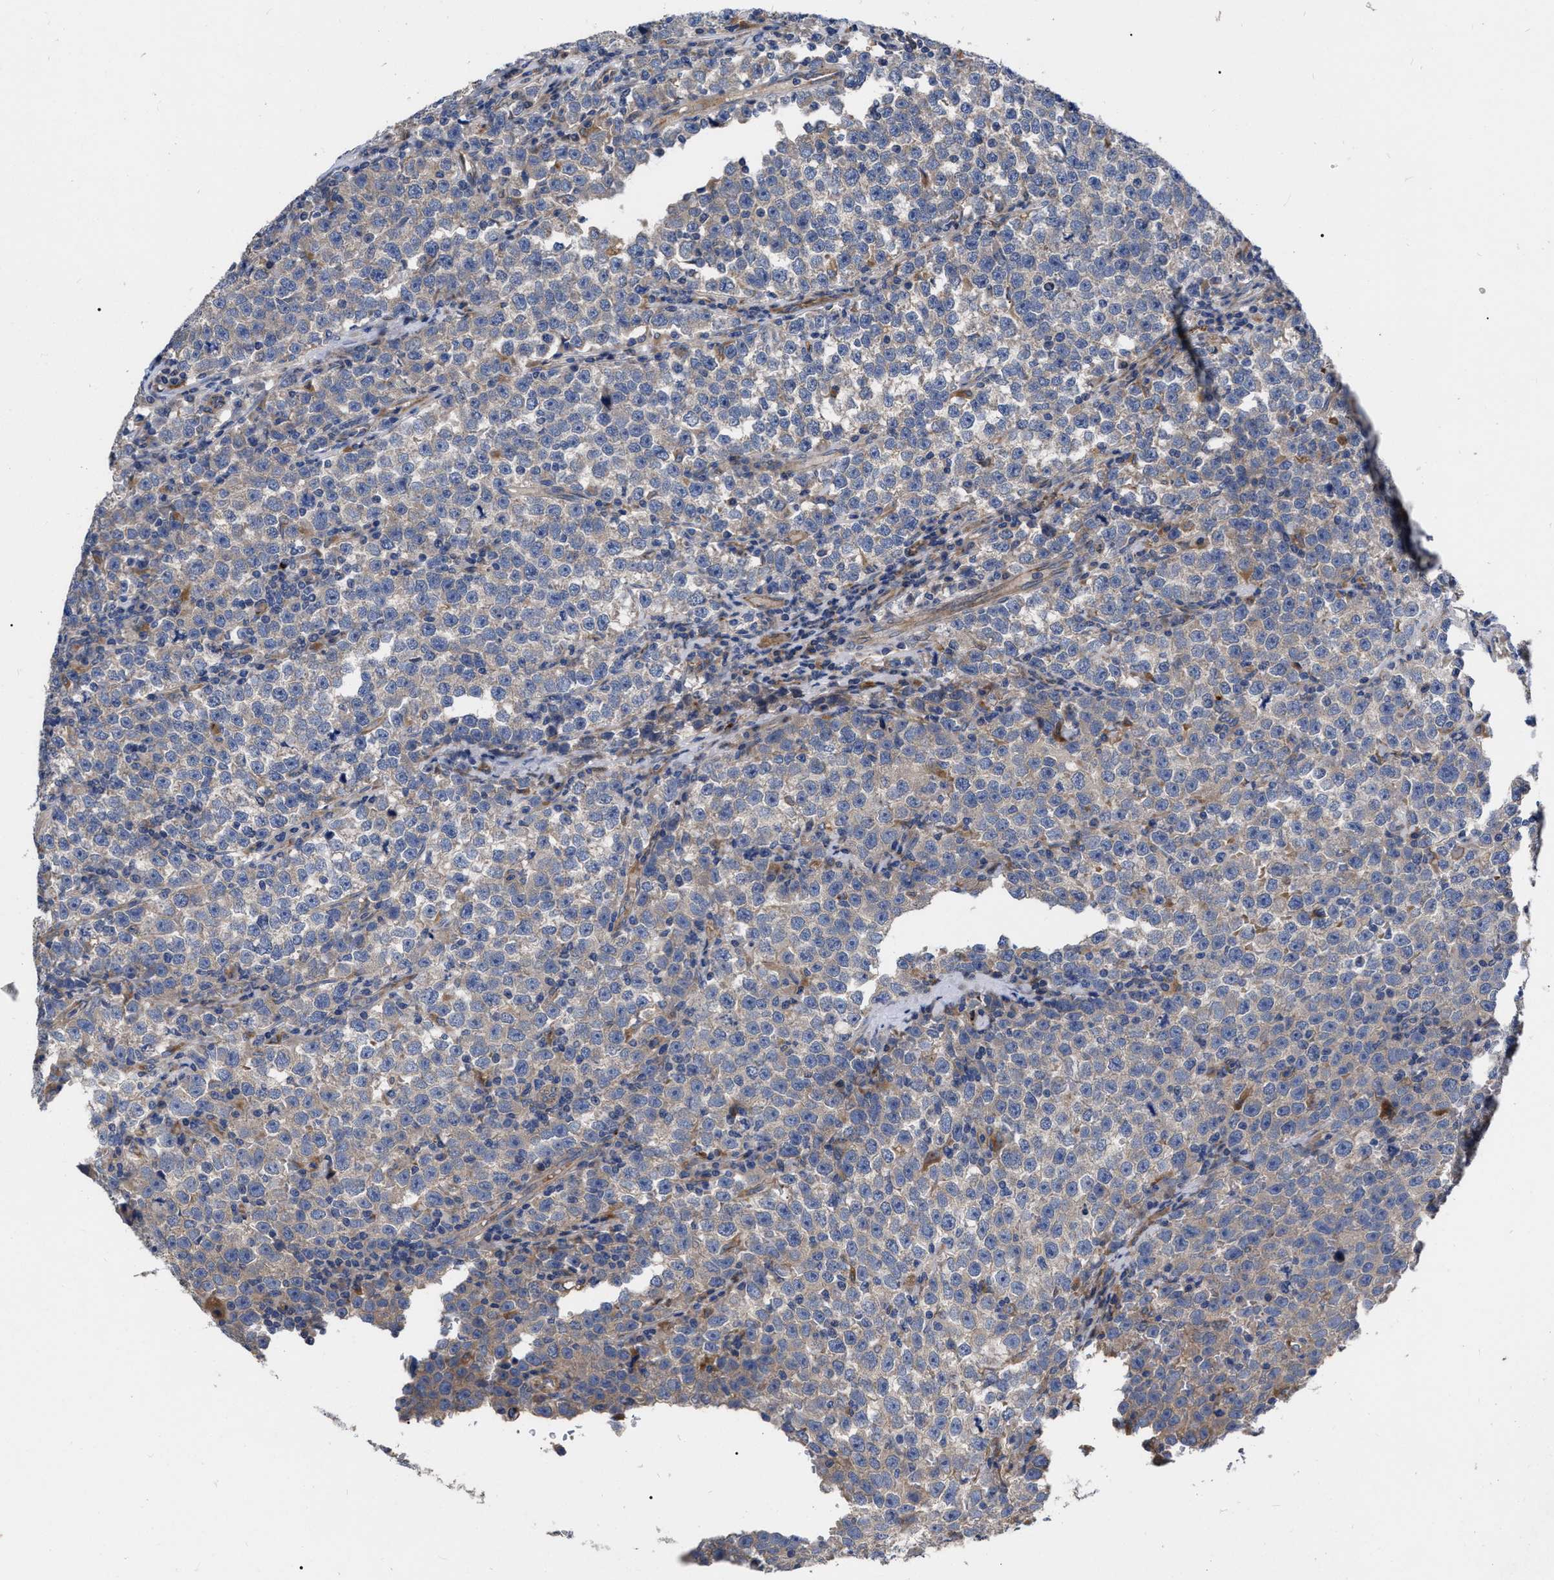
{"staining": {"intensity": "weak", "quantity": "<25%", "location": "cytoplasmic/membranous"}, "tissue": "testis cancer", "cell_type": "Tumor cells", "image_type": "cancer", "snomed": [{"axis": "morphology", "description": "Seminoma, NOS"}, {"axis": "topography", "description": "Testis"}], "caption": "DAB (3,3'-diaminobenzidine) immunohistochemical staining of seminoma (testis) shows no significant positivity in tumor cells.", "gene": "MLST8", "patient": {"sex": "male", "age": 43}}